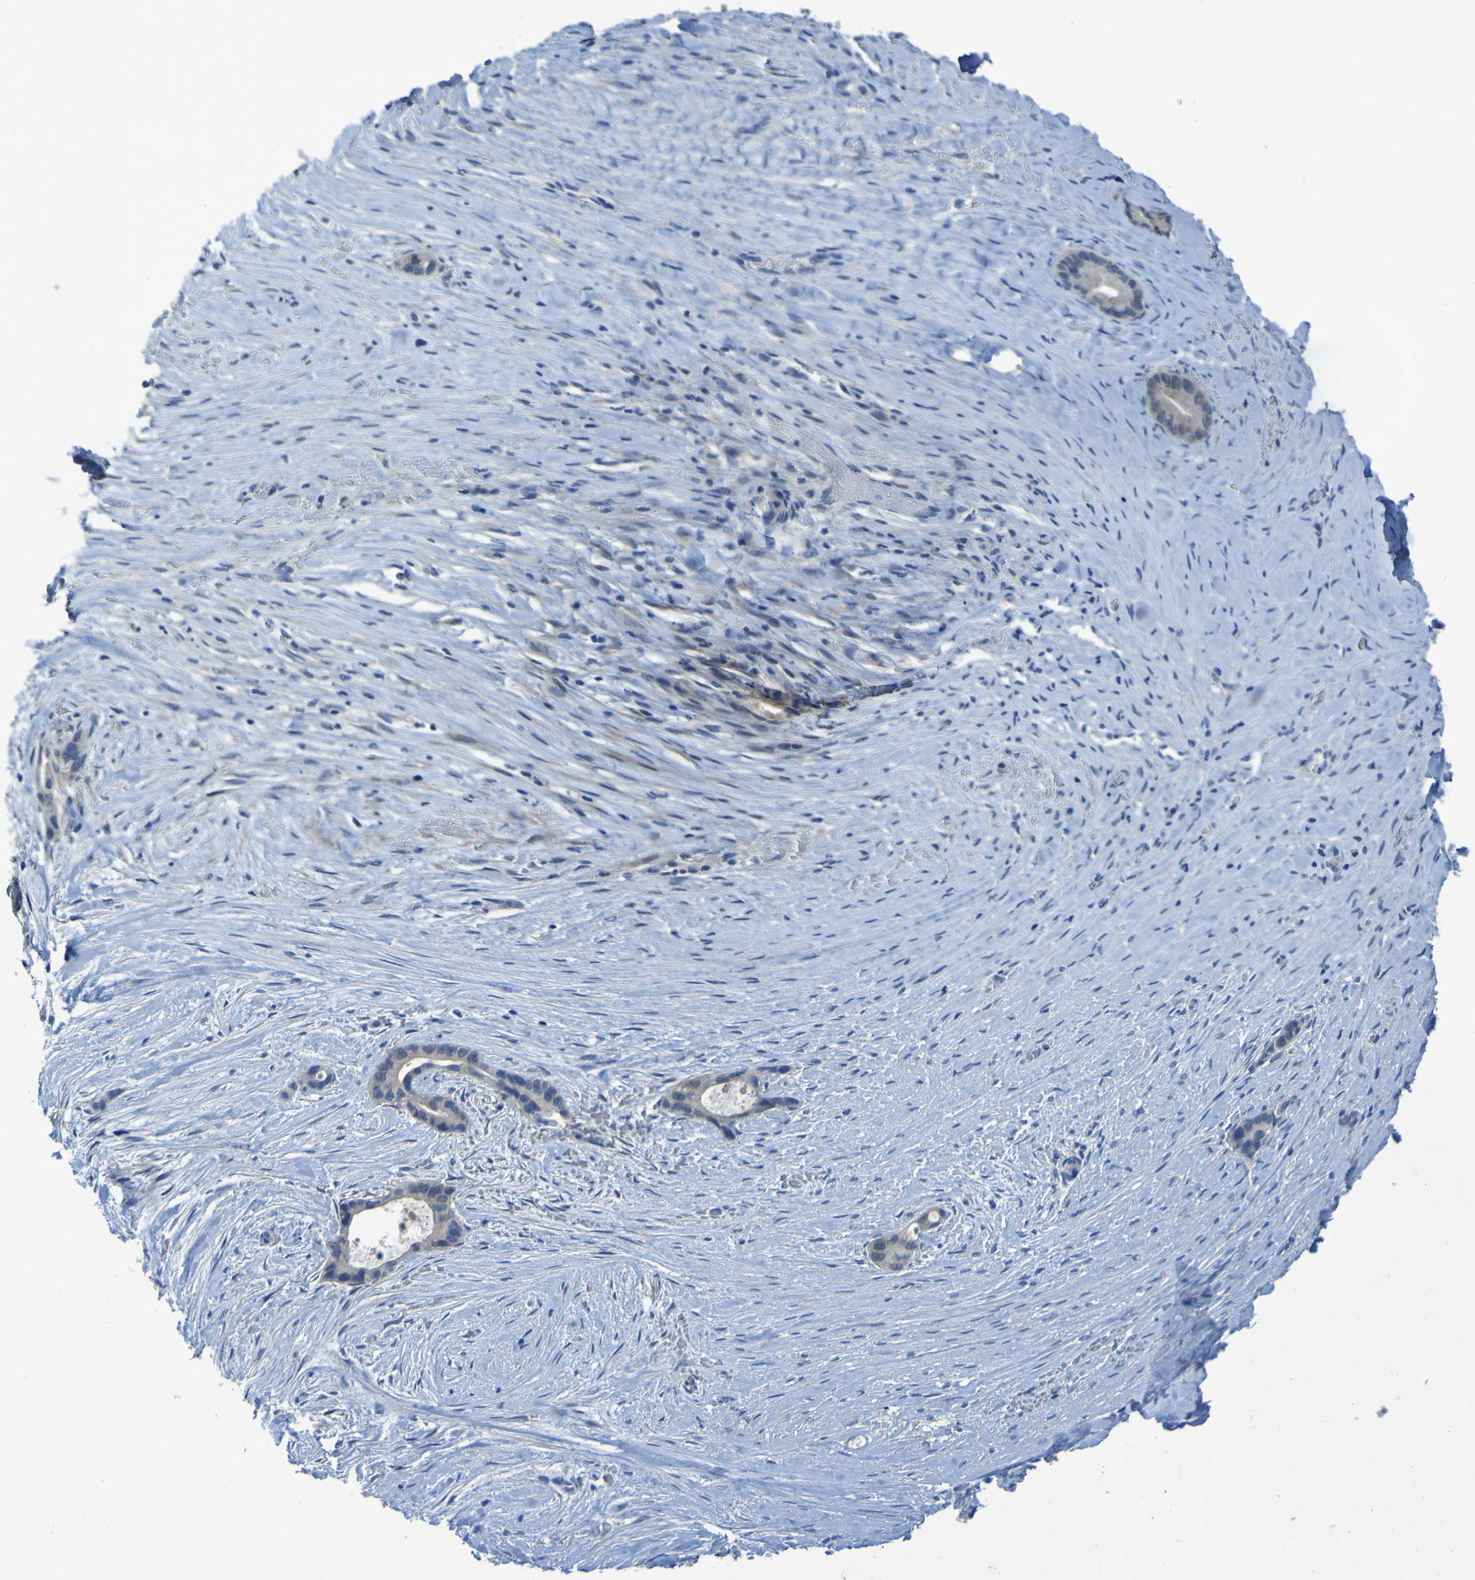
{"staining": {"intensity": "weak", "quantity": "<25%", "location": "cytoplasmic/membranous"}, "tissue": "liver cancer", "cell_type": "Tumor cells", "image_type": "cancer", "snomed": [{"axis": "morphology", "description": "Cholangiocarcinoma"}, {"axis": "topography", "description": "Liver"}], "caption": "Tumor cells show no significant staining in cholangiocarcinoma (liver).", "gene": "SGK2", "patient": {"sex": "female", "age": 55}}